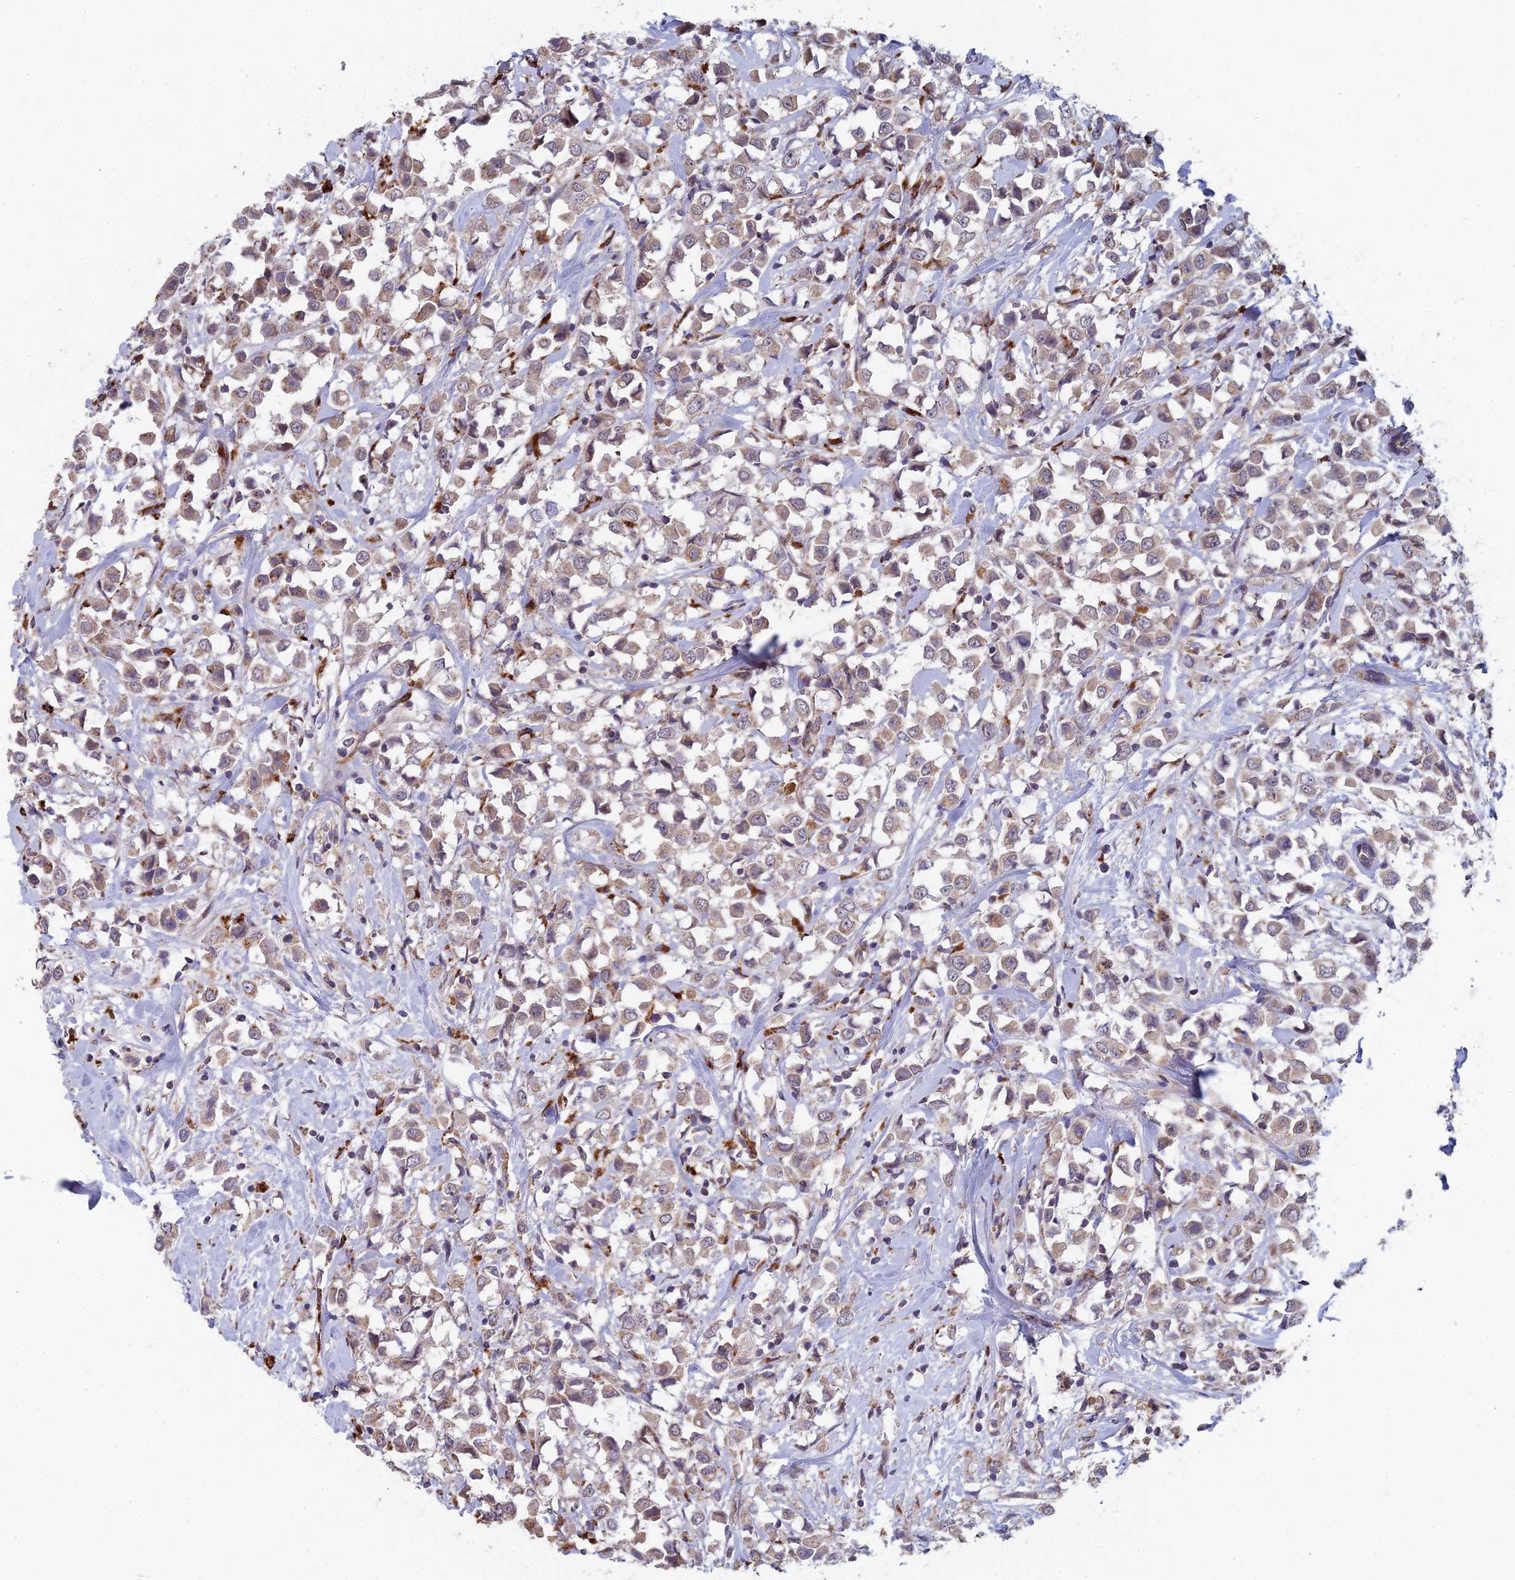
{"staining": {"intensity": "weak", "quantity": ">75%", "location": "cytoplasmic/membranous"}, "tissue": "breast cancer", "cell_type": "Tumor cells", "image_type": "cancer", "snomed": [{"axis": "morphology", "description": "Duct carcinoma"}, {"axis": "topography", "description": "Breast"}], "caption": "High-power microscopy captured an immunohistochemistry photomicrograph of breast cancer, revealing weak cytoplasmic/membranous staining in approximately >75% of tumor cells.", "gene": "FOXS1", "patient": {"sex": "female", "age": 61}}